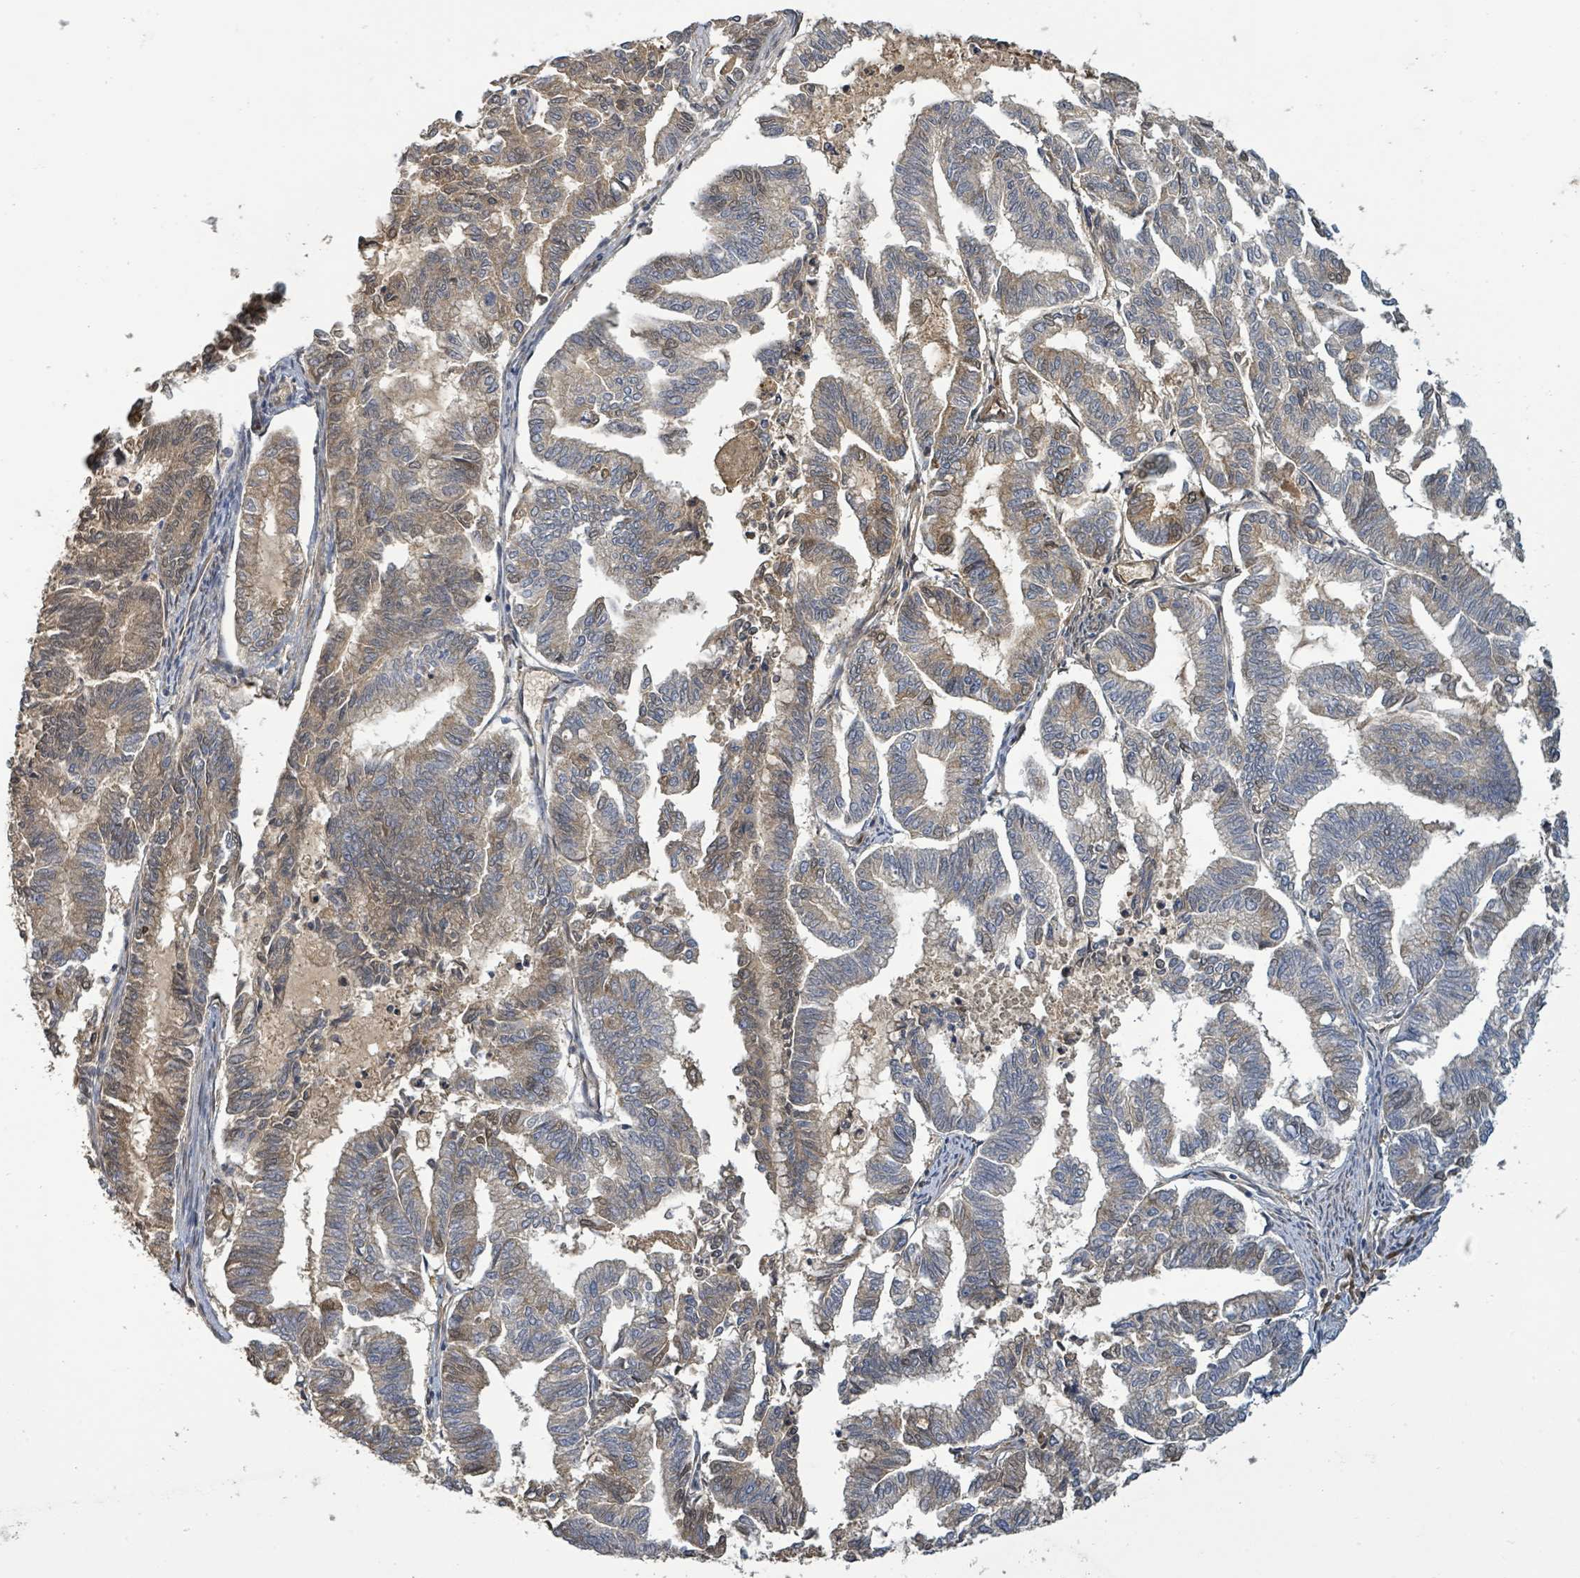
{"staining": {"intensity": "weak", "quantity": ">75%", "location": "cytoplasmic/membranous"}, "tissue": "endometrial cancer", "cell_type": "Tumor cells", "image_type": "cancer", "snomed": [{"axis": "morphology", "description": "Adenocarcinoma, NOS"}, {"axis": "topography", "description": "Endometrium"}], "caption": "Weak cytoplasmic/membranous protein staining is appreciated in approximately >75% of tumor cells in endometrial adenocarcinoma.", "gene": "STARD4", "patient": {"sex": "female", "age": 79}}